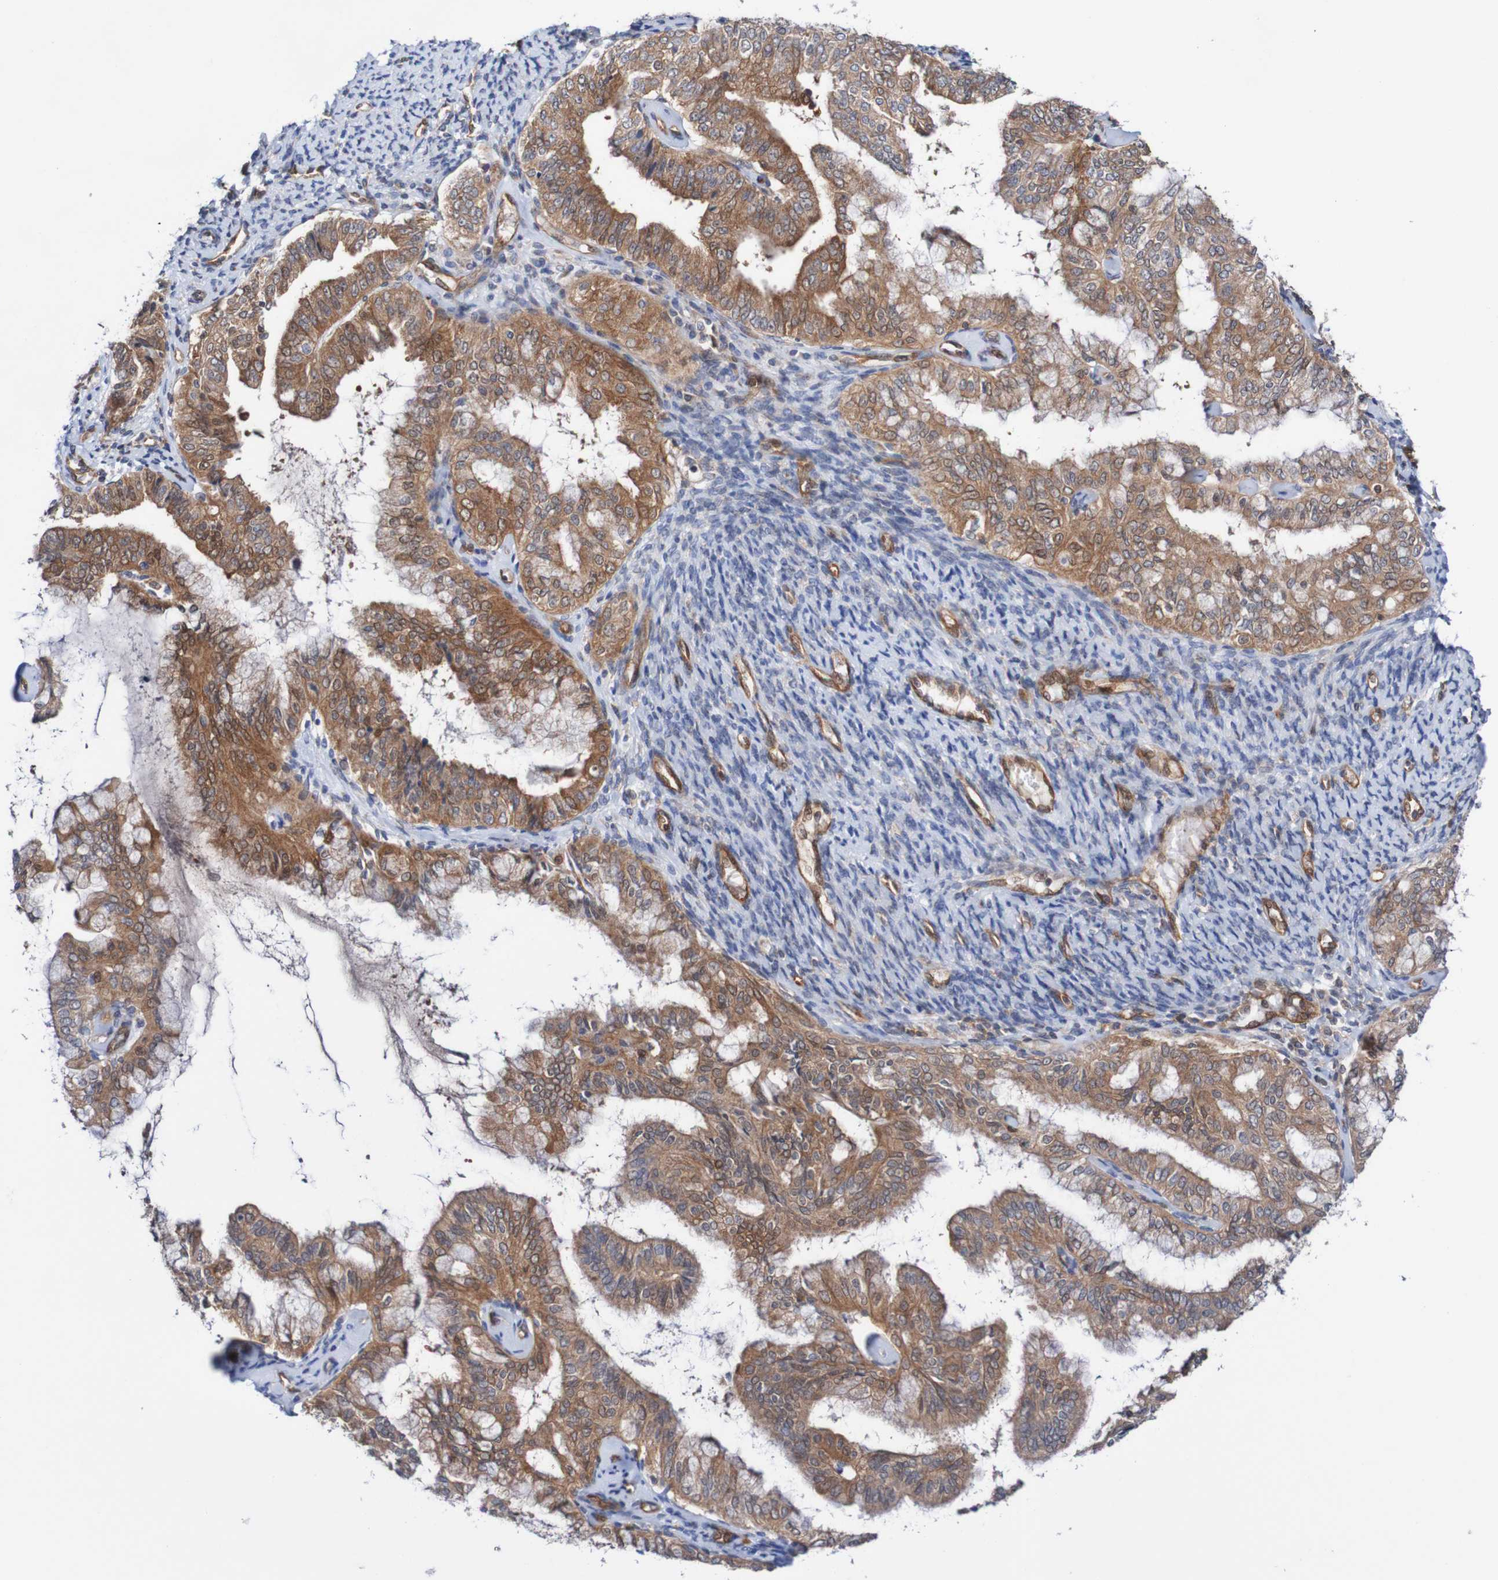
{"staining": {"intensity": "moderate", "quantity": ">75%", "location": "cytoplasmic/membranous"}, "tissue": "endometrial cancer", "cell_type": "Tumor cells", "image_type": "cancer", "snomed": [{"axis": "morphology", "description": "Adenocarcinoma, NOS"}, {"axis": "topography", "description": "Endometrium"}], "caption": "IHC histopathology image of neoplastic tissue: endometrial adenocarcinoma stained using immunohistochemistry (IHC) shows medium levels of moderate protein expression localized specifically in the cytoplasmic/membranous of tumor cells, appearing as a cytoplasmic/membranous brown color.", "gene": "RIGI", "patient": {"sex": "female", "age": 63}}